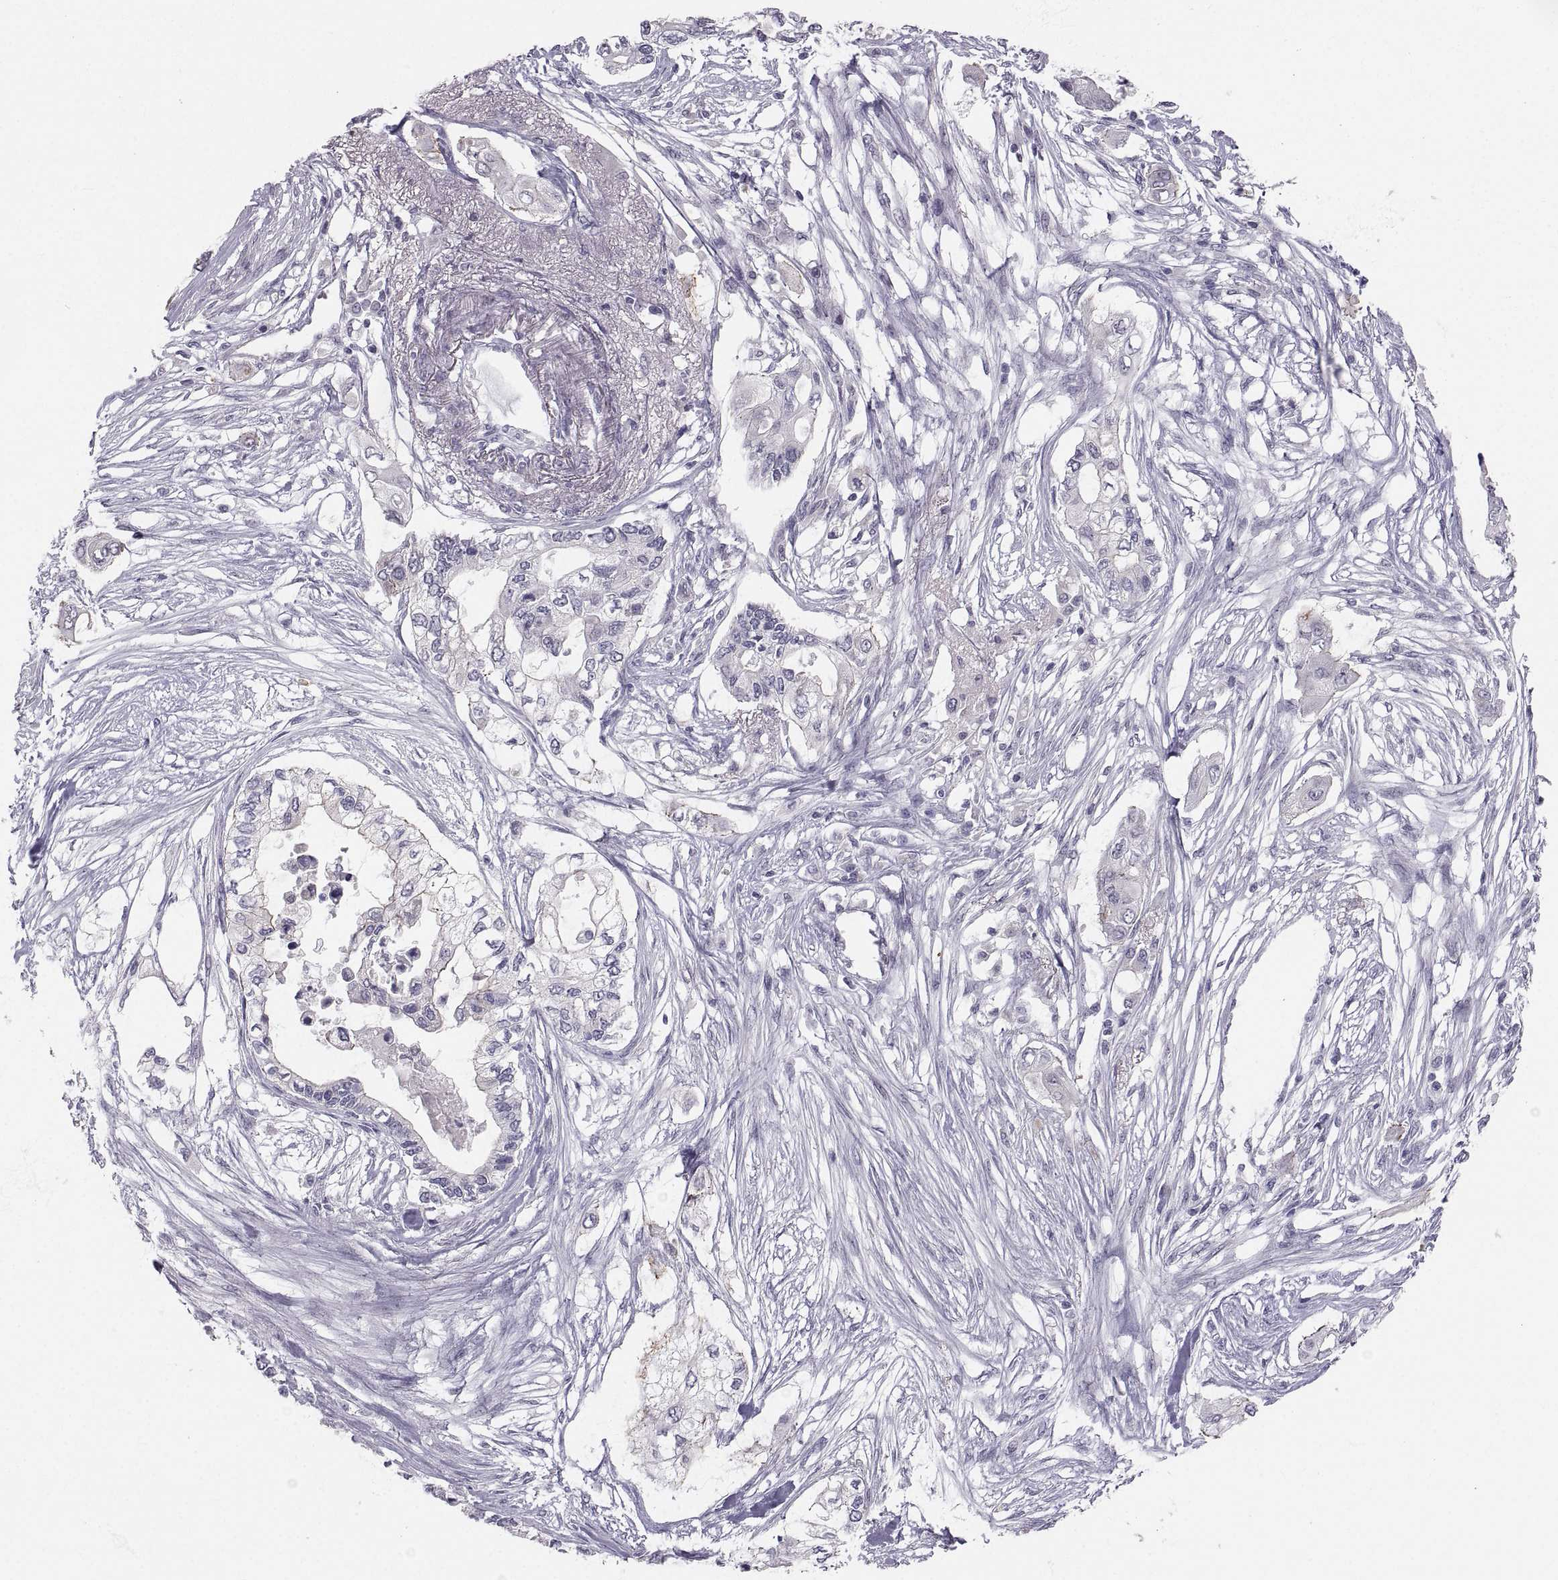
{"staining": {"intensity": "negative", "quantity": "none", "location": "none"}, "tissue": "pancreatic cancer", "cell_type": "Tumor cells", "image_type": "cancer", "snomed": [{"axis": "morphology", "description": "Adenocarcinoma, NOS"}, {"axis": "topography", "description": "Pancreas"}], "caption": "The image displays no significant staining in tumor cells of adenocarcinoma (pancreatic).", "gene": "ZNF185", "patient": {"sex": "female", "age": 63}}